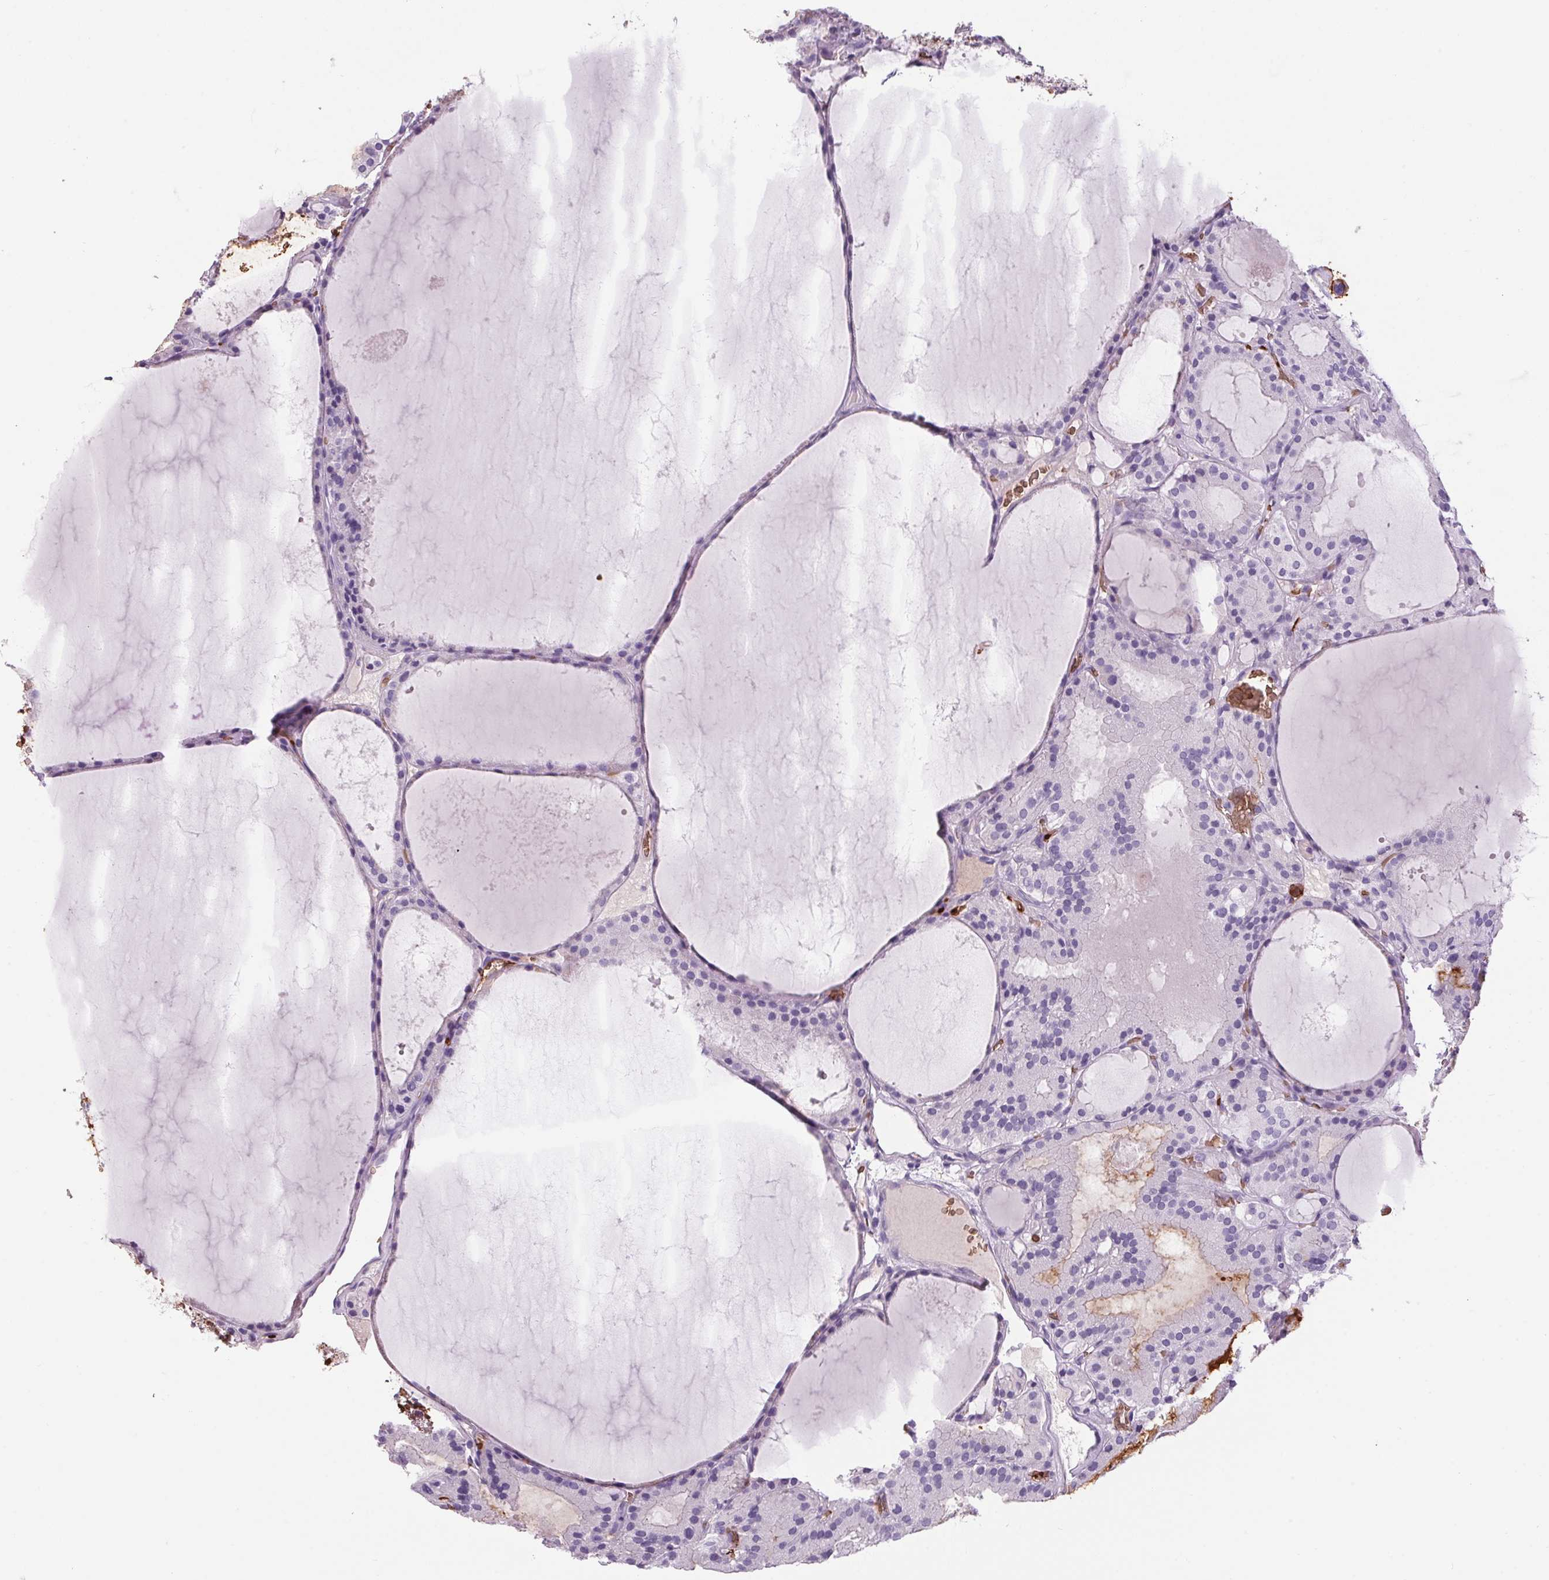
{"staining": {"intensity": "negative", "quantity": "none", "location": "none"}, "tissue": "thyroid cancer", "cell_type": "Tumor cells", "image_type": "cancer", "snomed": [{"axis": "morphology", "description": "Papillary adenocarcinoma, NOS"}, {"axis": "topography", "description": "Thyroid gland"}], "caption": "This photomicrograph is of thyroid cancer (papillary adenocarcinoma) stained with IHC to label a protein in brown with the nuclei are counter-stained blue. There is no staining in tumor cells.", "gene": "HBQ1", "patient": {"sex": "male", "age": 87}}